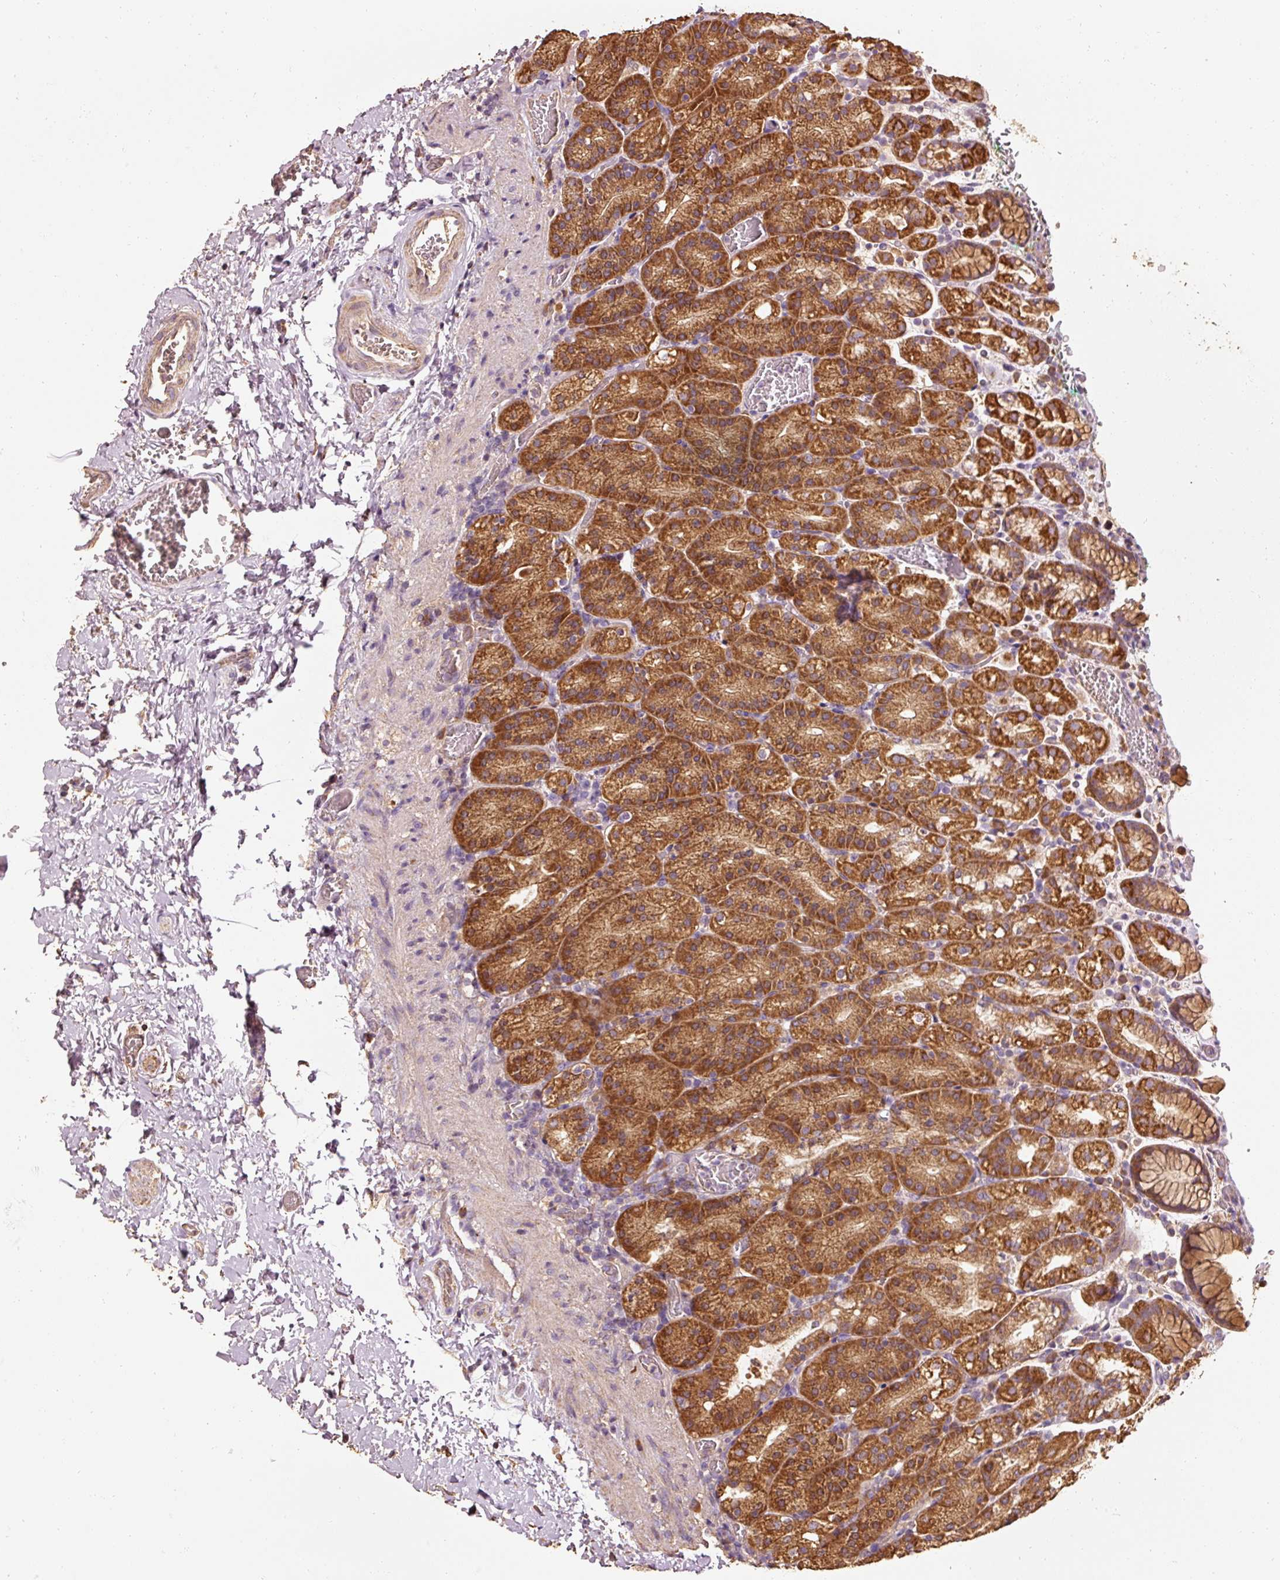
{"staining": {"intensity": "strong", "quantity": ">75%", "location": "cytoplasmic/membranous"}, "tissue": "stomach", "cell_type": "Glandular cells", "image_type": "normal", "snomed": [{"axis": "morphology", "description": "Normal tissue, NOS"}, {"axis": "topography", "description": "Stomach, upper"}], "caption": "Glandular cells demonstrate high levels of strong cytoplasmic/membranous staining in approximately >75% of cells in unremarkable stomach.", "gene": "EFHC1", "patient": {"sex": "female", "age": 81}}